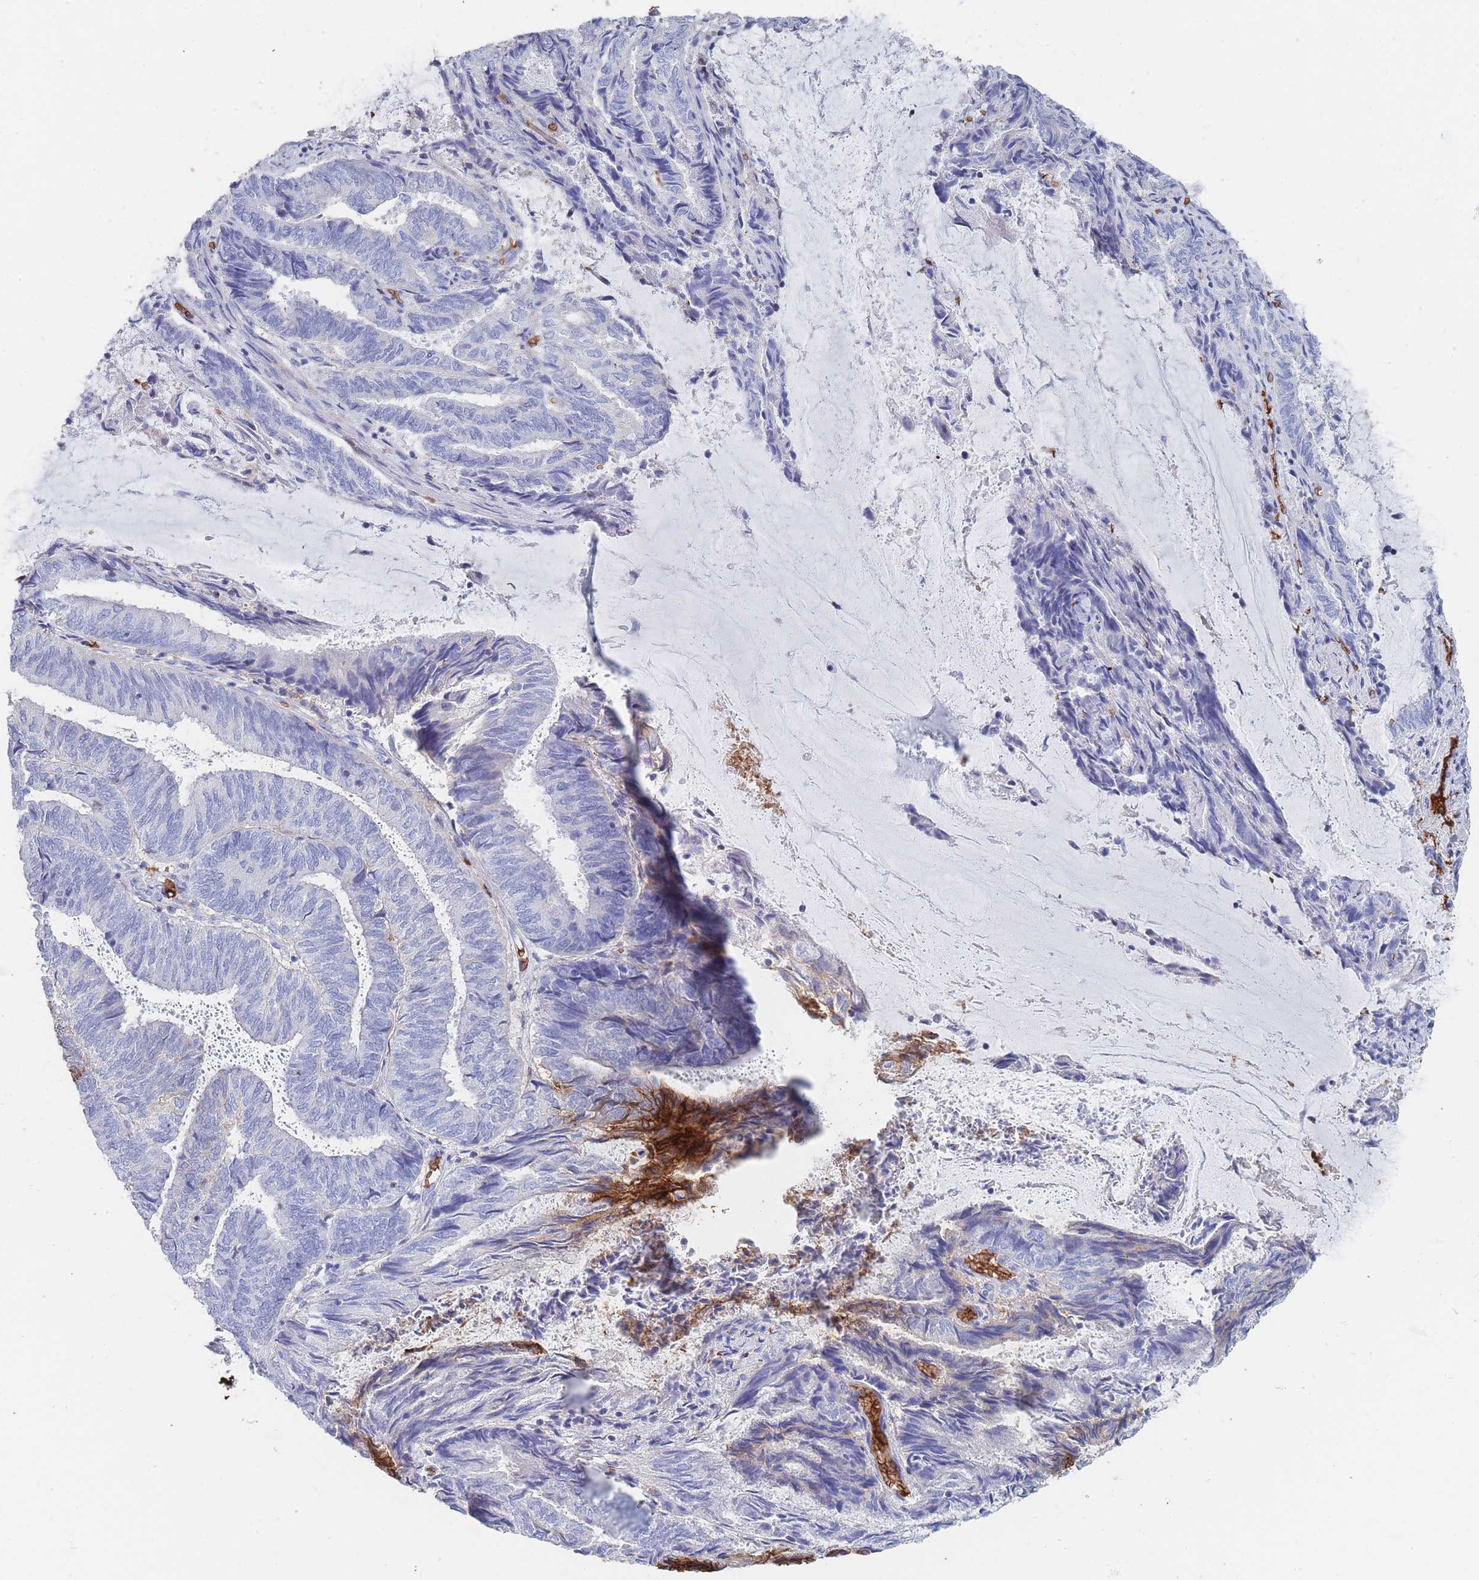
{"staining": {"intensity": "negative", "quantity": "none", "location": "none"}, "tissue": "endometrial cancer", "cell_type": "Tumor cells", "image_type": "cancer", "snomed": [{"axis": "morphology", "description": "Adenocarcinoma, NOS"}, {"axis": "topography", "description": "Endometrium"}], "caption": "Micrograph shows no significant protein positivity in tumor cells of endometrial cancer (adenocarcinoma). The staining is performed using DAB brown chromogen with nuclei counter-stained in using hematoxylin.", "gene": "SLC2A1", "patient": {"sex": "female", "age": 80}}